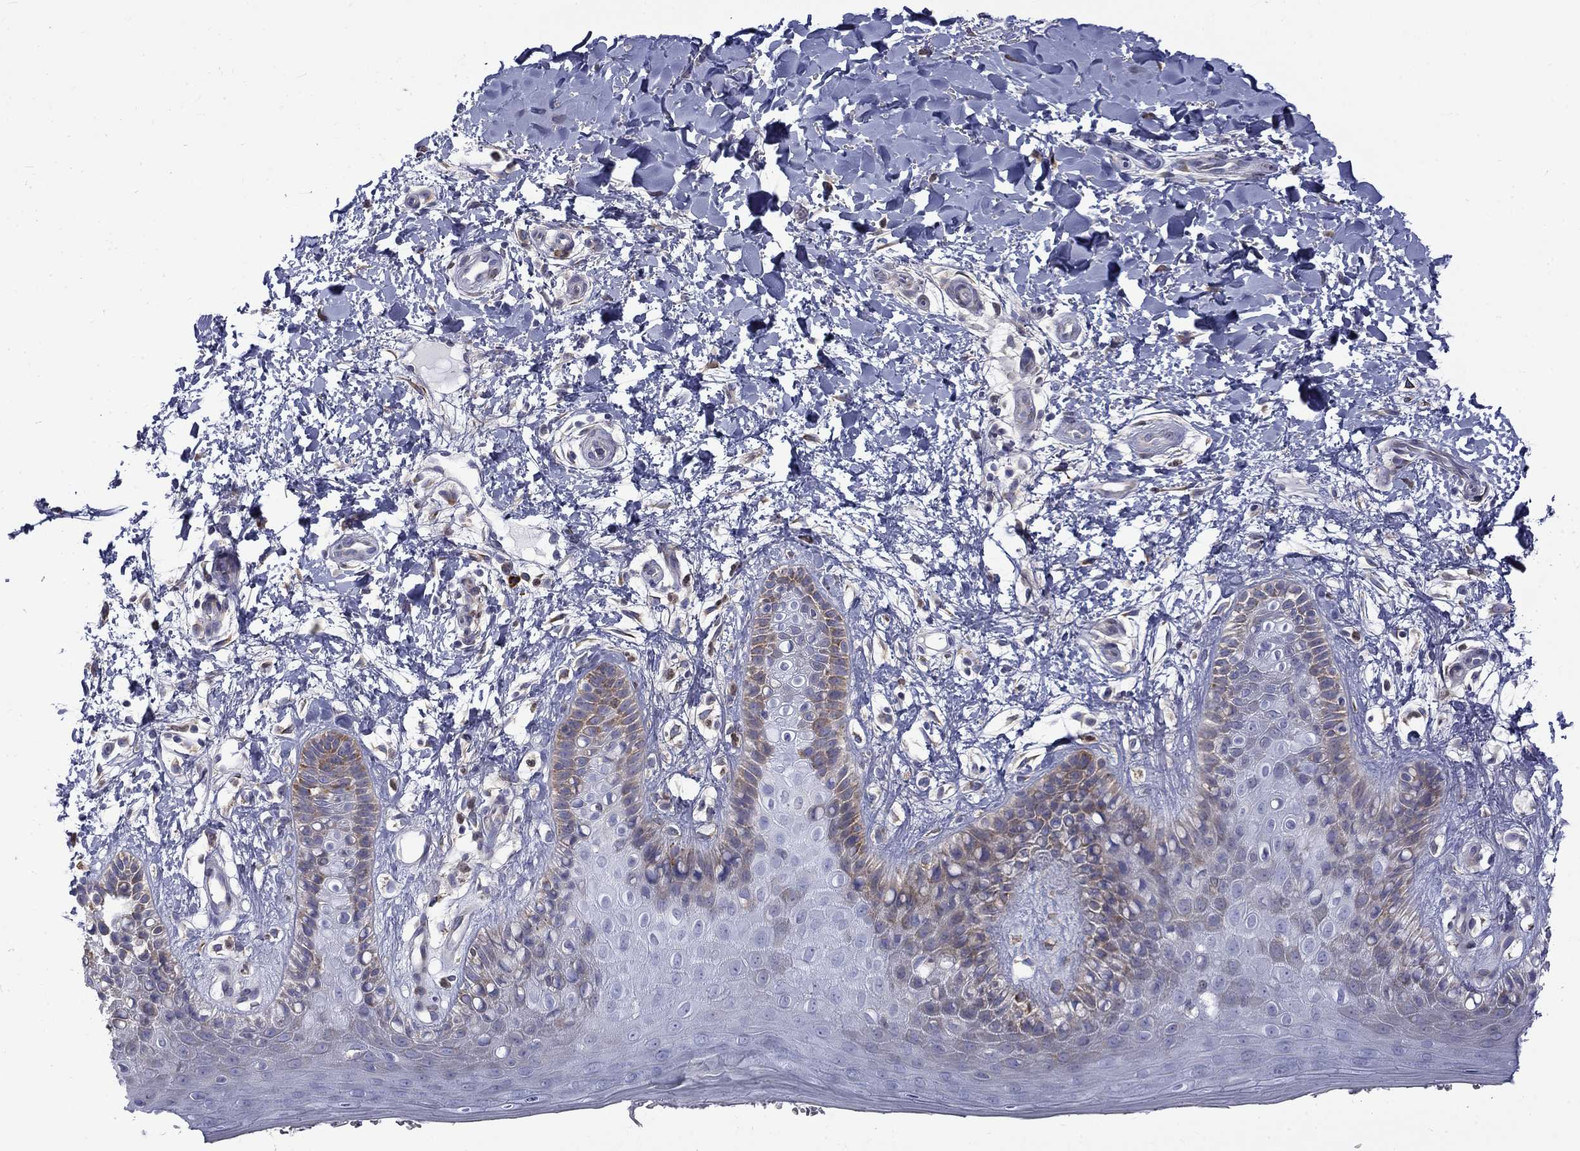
{"staining": {"intensity": "moderate", "quantity": "<25%", "location": "cytoplasmic/membranous"}, "tissue": "skin", "cell_type": "Epidermal cells", "image_type": "normal", "snomed": [{"axis": "morphology", "description": "Normal tissue, NOS"}, {"axis": "topography", "description": "Anal"}], "caption": "Normal skin was stained to show a protein in brown. There is low levels of moderate cytoplasmic/membranous expression in approximately <25% of epidermal cells.", "gene": "PABPC4", "patient": {"sex": "male", "age": 36}}